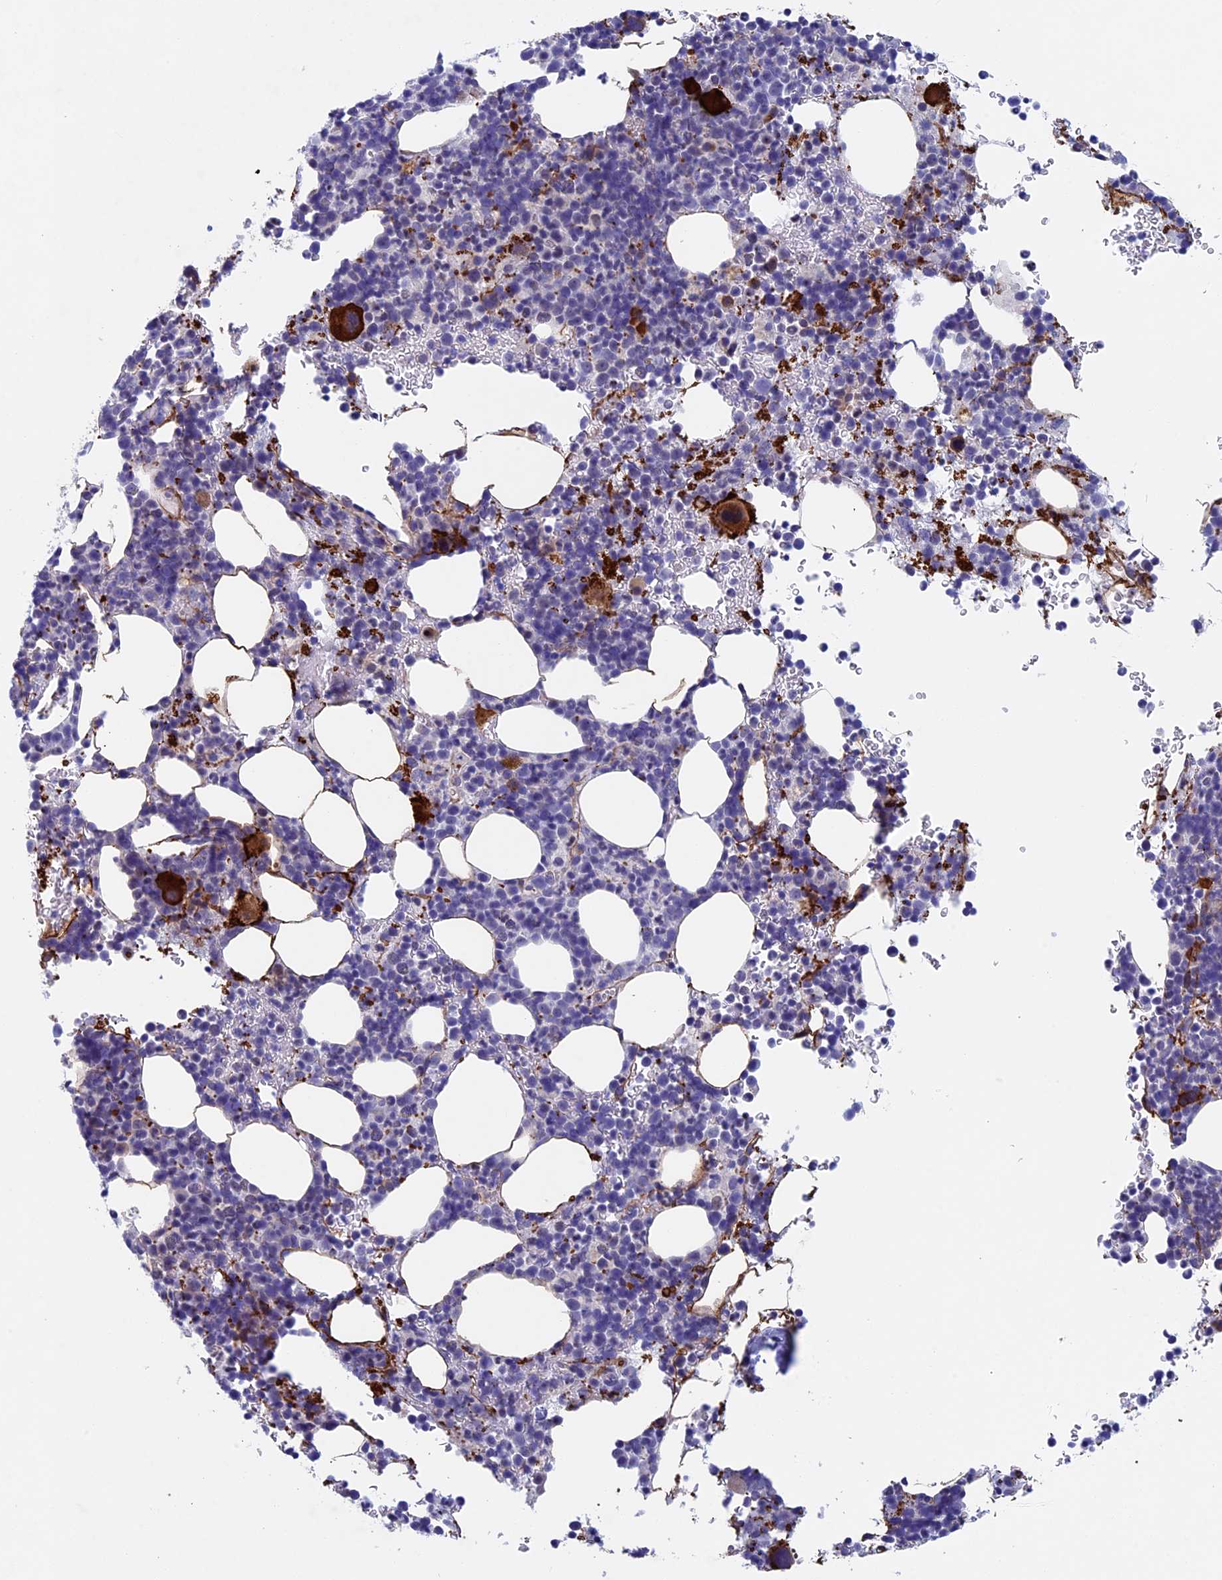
{"staining": {"intensity": "strong", "quantity": "<25%", "location": "cytoplasmic/membranous"}, "tissue": "bone marrow", "cell_type": "Hematopoietic cells", "image_type": "normal", "snomed": [{"axis": "morphology", "description": "Normal tissue, NOS"}, {"axis": "topography", "description": "Bone marrow"}], "caption": "A high-resolution image shows IHC staining of normal bone marrow, which displays strong cytoplasmic/membranous positivity in about <25% of hematopoietic cells. (Brightfield microscopy of DAB IHC at high magnification).", "gene": "INSYN1", "patient": {"sex": "female", "age": 82}}